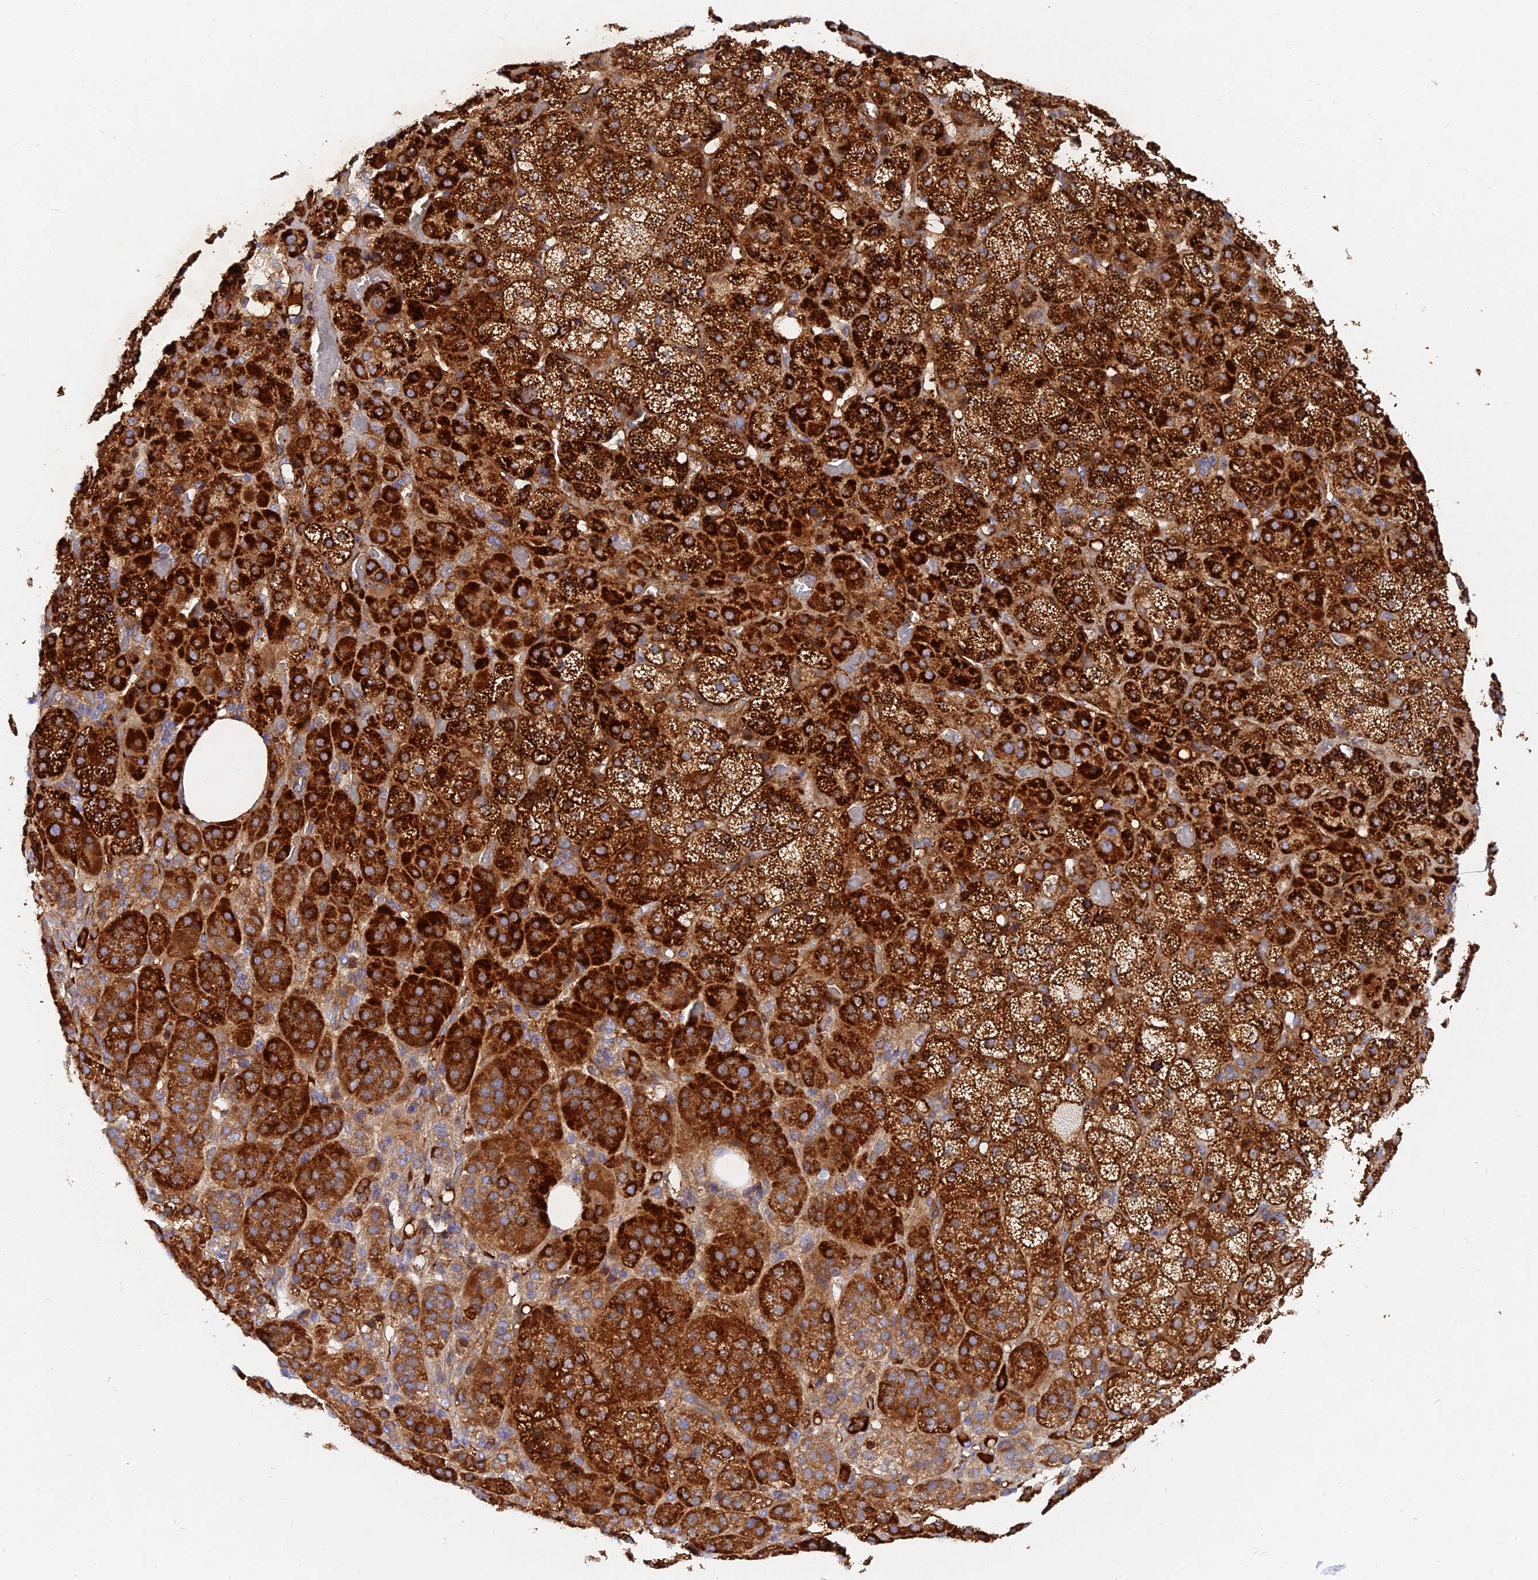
{"staining": {"intensity": "strong", "quantity": ">75%", "location": "cytoplasmic/membranous"}, "tissue": "adrenal gland", "cell_type": "Glandular cells", "image_type": "normal", "snomed": [{"axis": "morphology", "description": "Normal tissue, NOS"}, {"axis": "topography", "description": "Adrenal gland"}], "caption": "Glandular cells demonstrate strong cytoplasmic/membranous staining in approximately >75% of cells in unremarkable adrenal gland. (IHC, brightfield microscopy, high magnification).", "gene": "MROH1", "patient": {"sex": "male", "age": 57}}